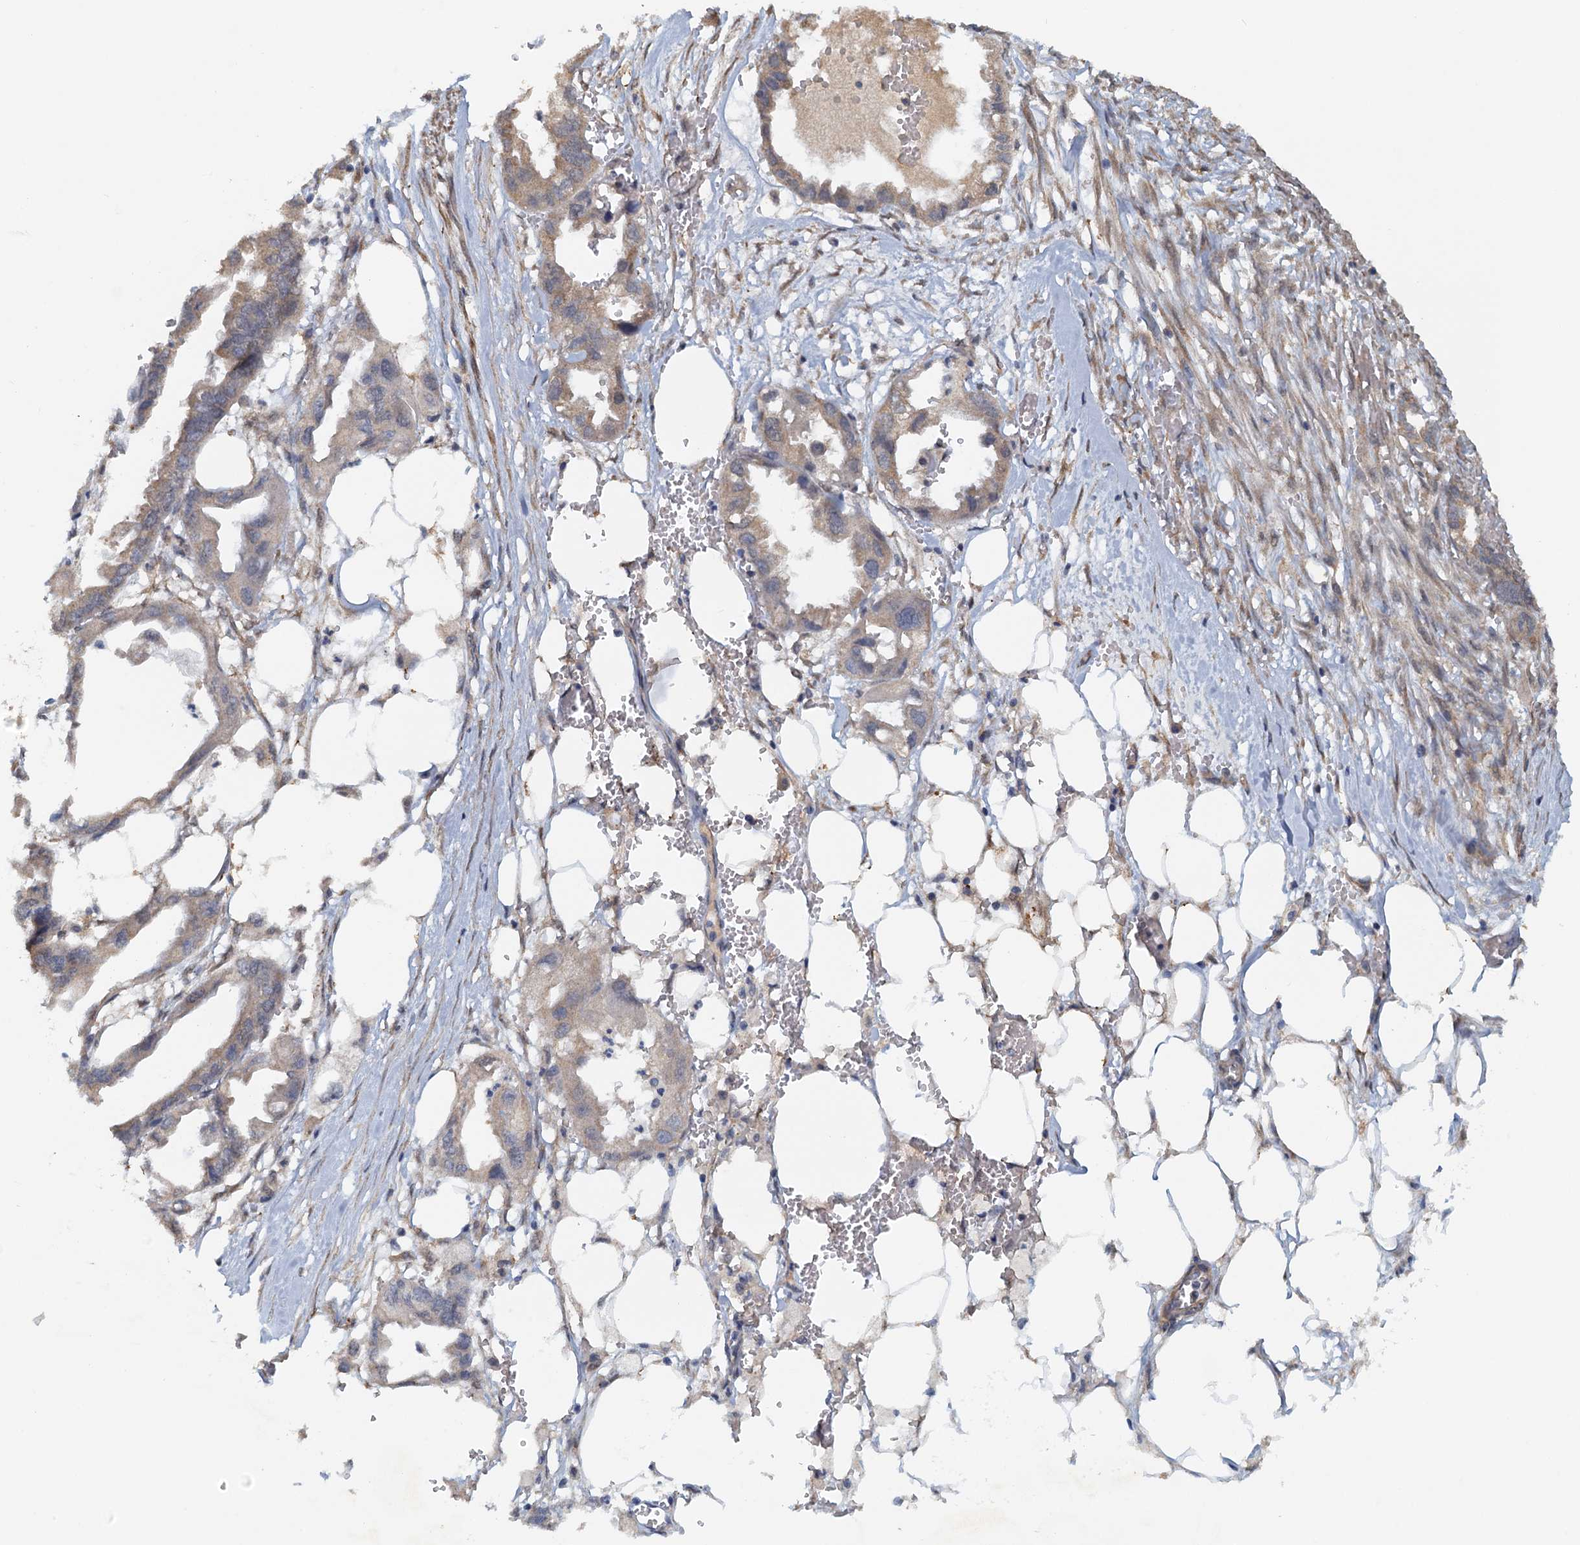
{"staining": {"intensity": "weak", "quantity": "<25%", "location": "cytoplasmic/membranous"}, "tissue": "endometrial cancer", "cell_type": "Tumor cells", "image_type": "cancer", "snomed": [{"axis": "morphology", "description": "Adenocarcinoma, NOS"}, {"axis": "morphology", "description": "Adenocarcinoma, metastatic, NOS"}, {"axis": "topography", "description": "Adipose tissue"}, {"axis": "topography", "description": "Endometrium"}], "caption": "Endometrial adenocarcinoma was stained to show a protein in brown. There is no significant positivity in tumor cells.", "gene": "UBL7", "patient": {"sex": "female", "age": 67}}